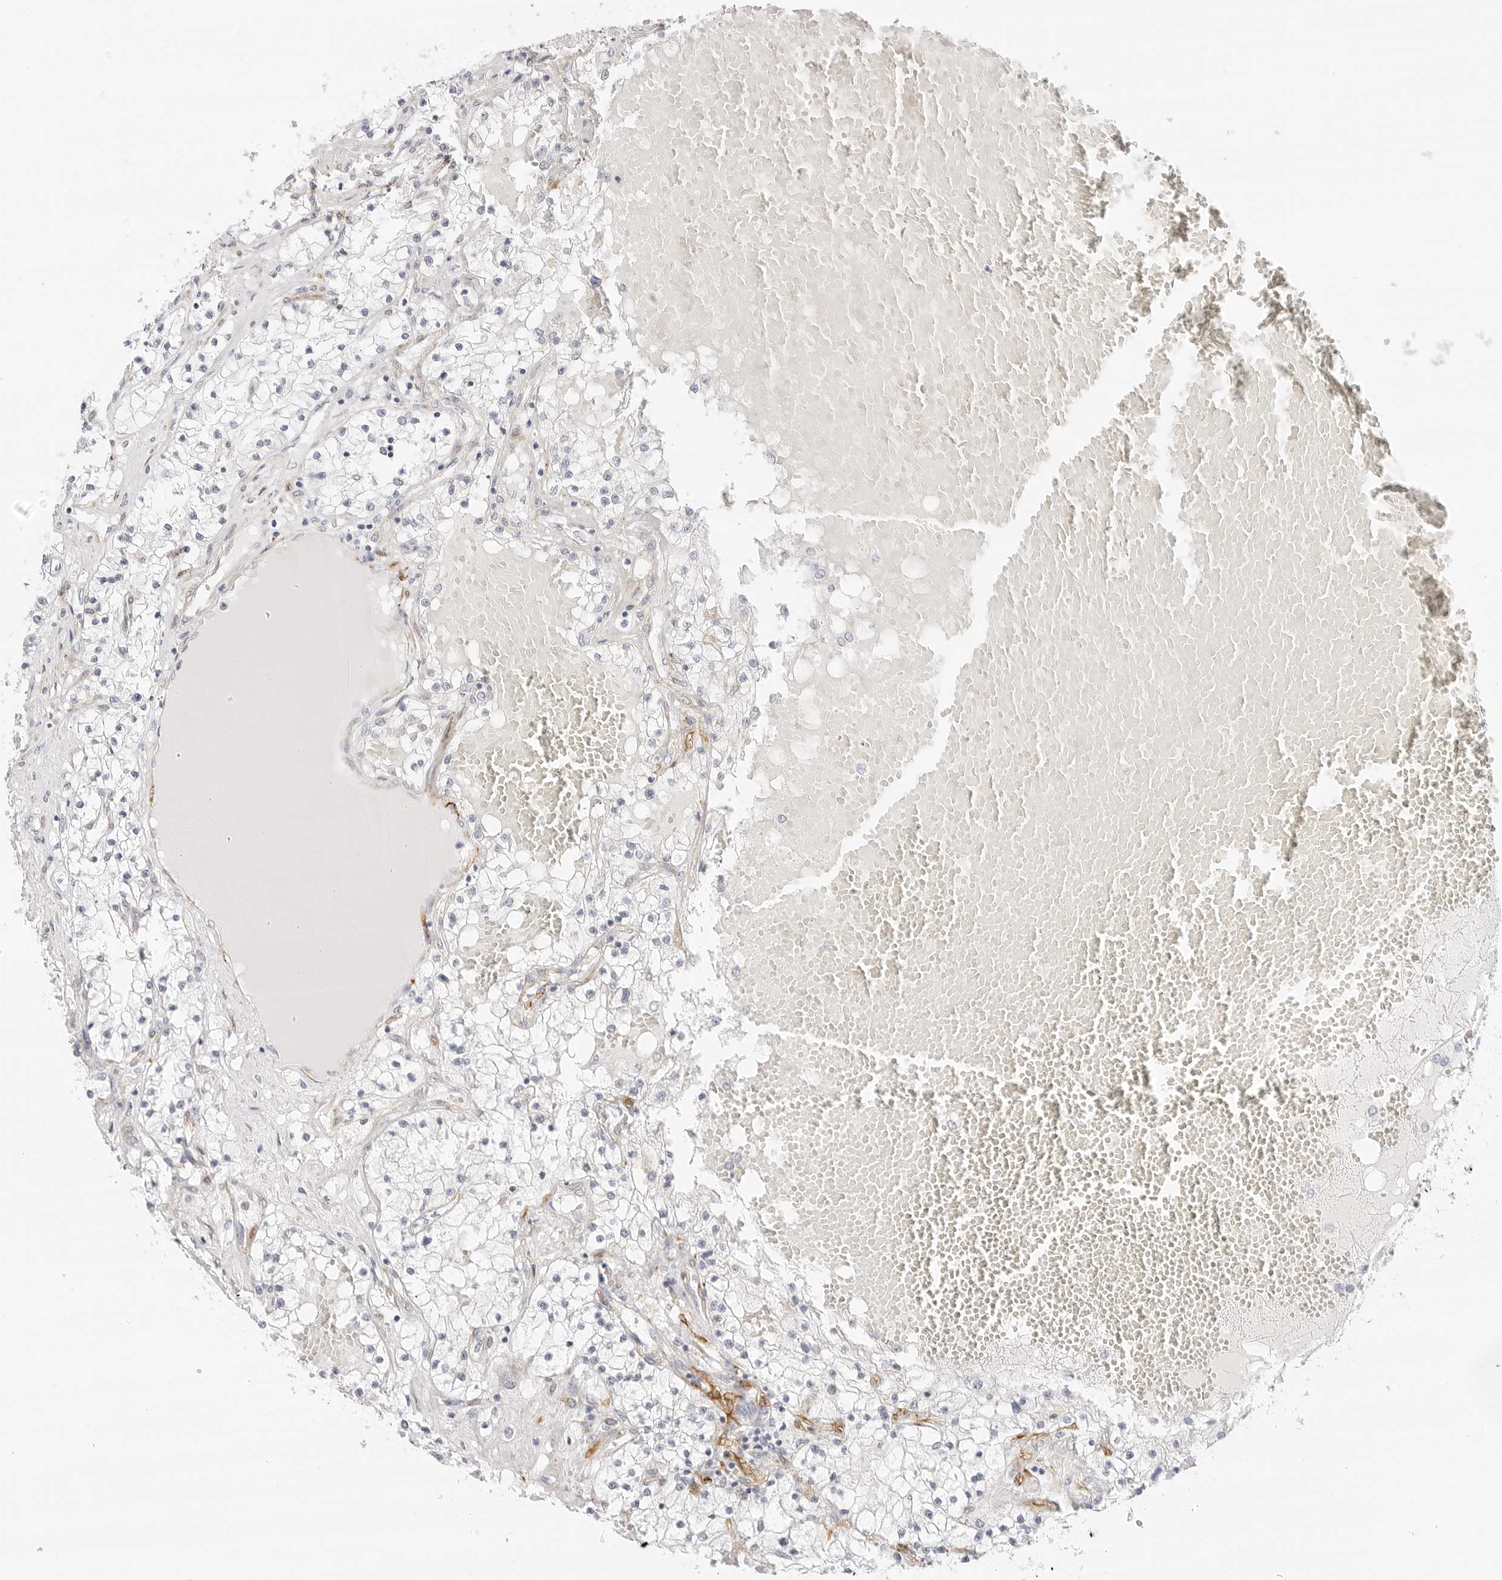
{"staining": {"intensity": "negative", "quantity": "none", "location": "none"}, "tissue": "renal cancer", "cell_type": "Tumor cells", "image_type": "cancer", "snomed": [{"axis": "morphology", "description": "Normal tissue, NOS"}, {"axis": "morphology", "description": "Adenocarcinoma, NOS"}, {"axis": "topography", "description": "Kidney"}], "caption": "Immunohistochemical staining of human adenocarcinoma (renal) reveals no significant positivity in tumor cells.", "gene": "PCDH19", "patient": {"sex": "male", "age": 68}}